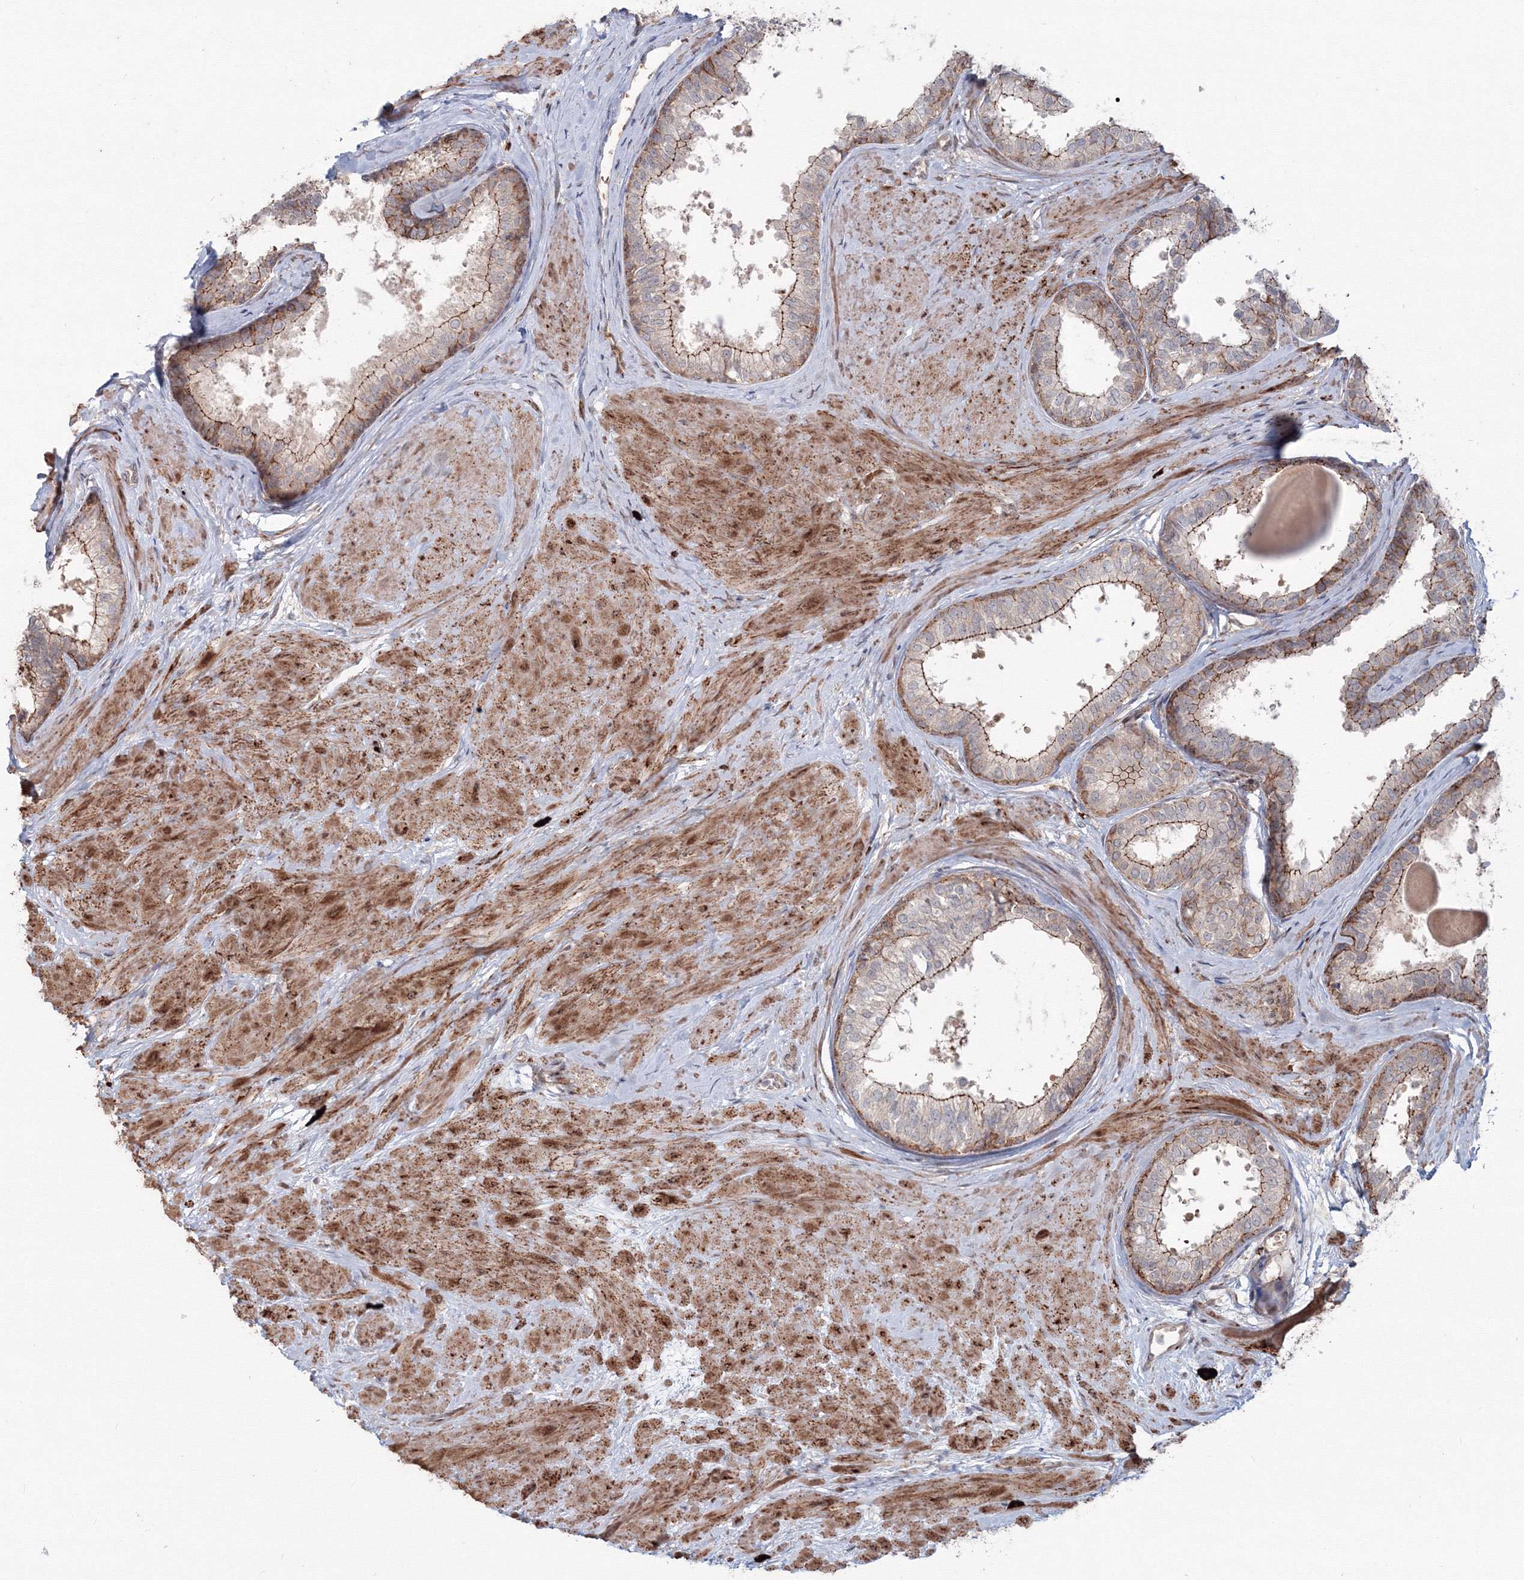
{"staining": {"intensity": "moderate", "quantity": ">75%", "location": "cytoplasmic/membranous"}, "tissue": "prostate", "cell_type": "Glandular cells", "image_type": "normal", "snomed": [{"axis": "morphology", "description": "Normal tissue, NOS"}, {"axis": "topography", "description": "Prostate"}], "caption": "Protein positivity by immunohistochemistry shows moderate cytoplasmic/membranous staining in about >75% of glandular cells in normal prostate. (DAB = brown stain, brightfield microscopy at high magnification).", "gene": "SH3PXD2A", "patient": {"sex": "male", "age": 48}}